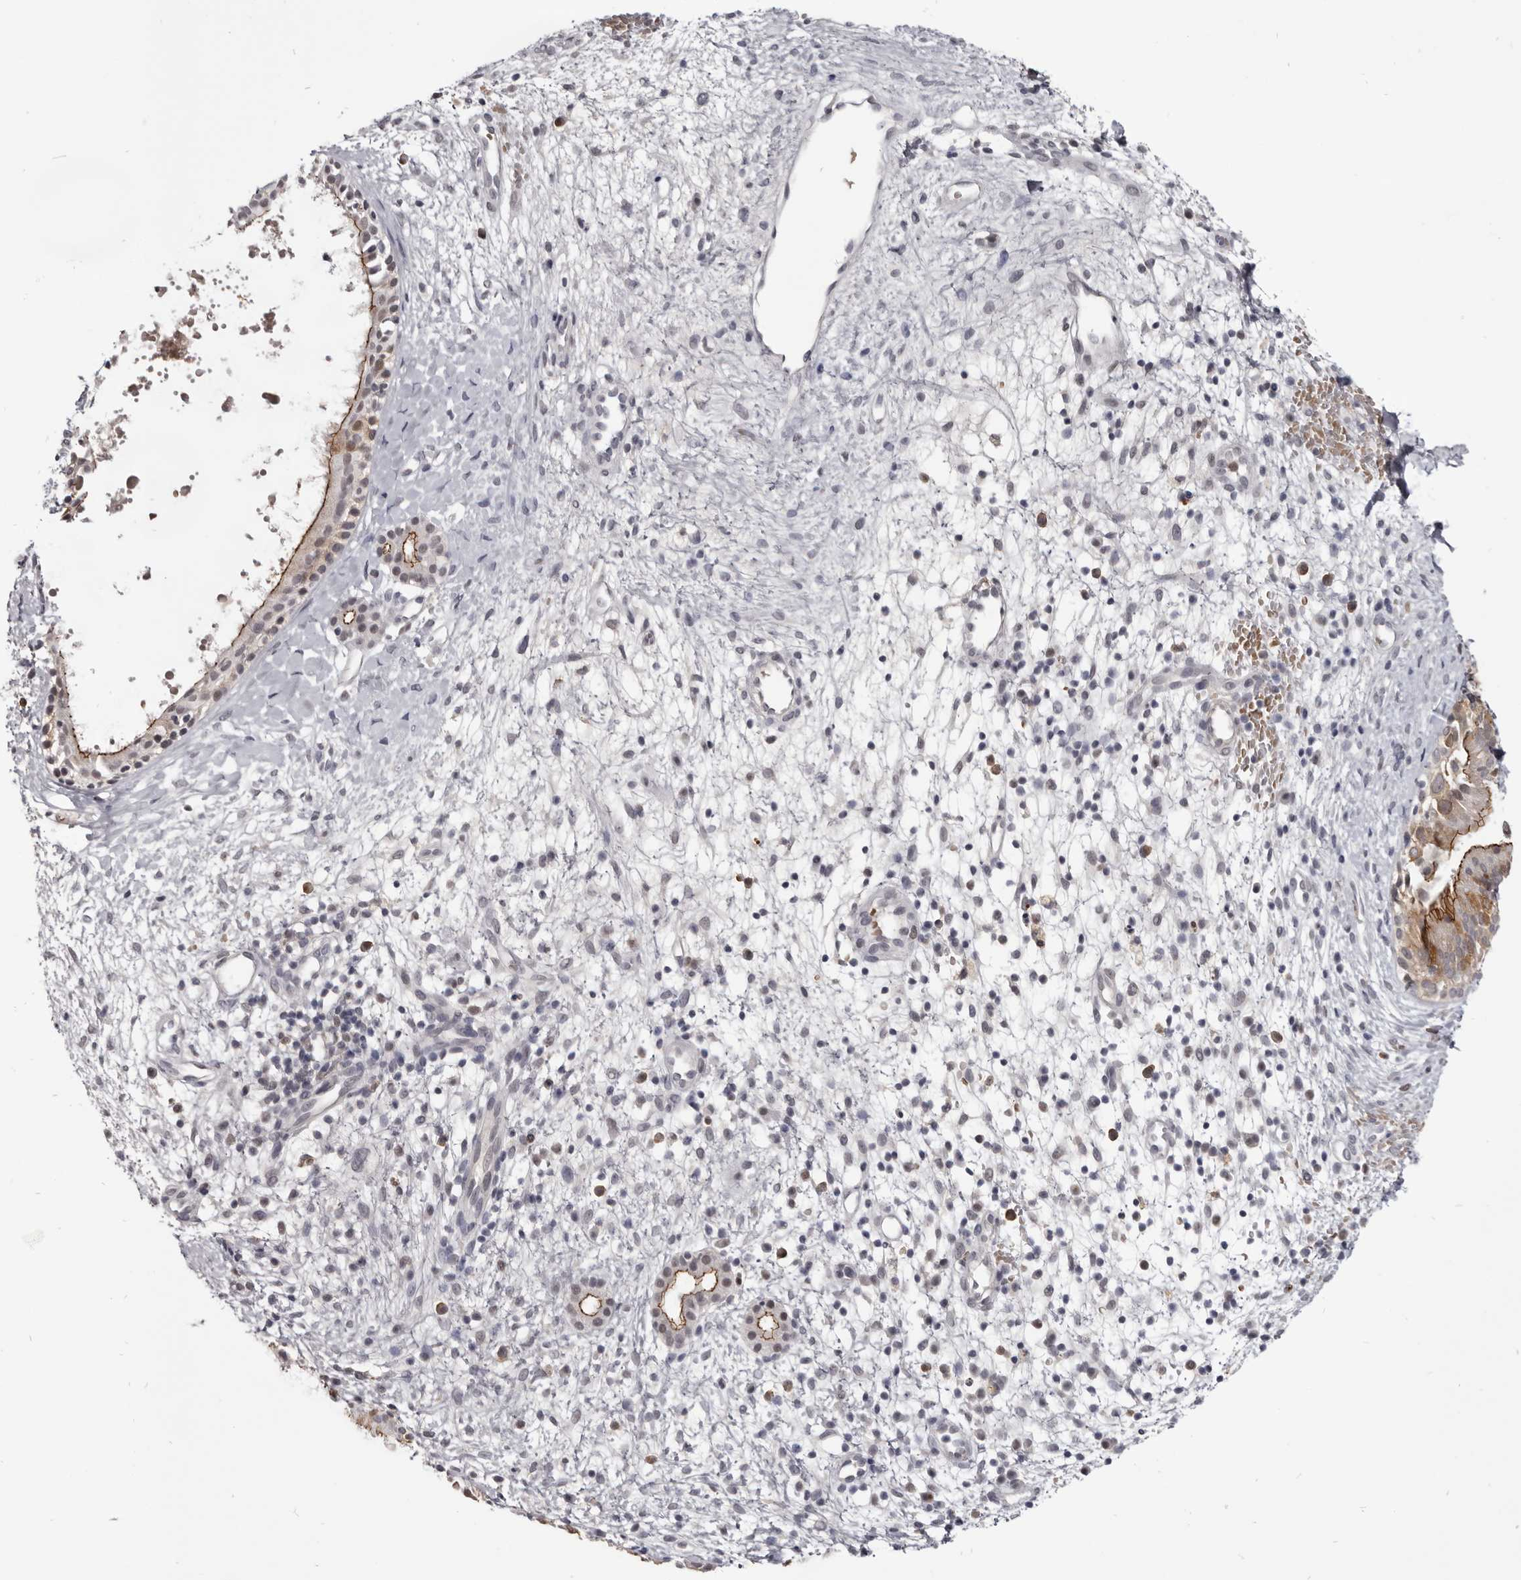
{"staining": {"intensity": "moderate", "quantity": "25%-75%", "location": "cytoplasmic/membranous,nuclear"}, "tissue": "nasopharynx", "cell_type": "Respiratory epithelial cells", "image_type": "normal", "snomed": [{"axis": "morphology", "description": "Normal tissue, NOS"}, {"axis": "topography", "description": "Nasopharynx"}], "caption": "The image shows immunohistochemical staining of unremarkable nasopharynx. There is moderate cytoplasmic/membranous,nuclear expression is seen in approximately 25%-75% of respiratory epithelial cells.", "gene": "CGN", "patient": {"sex": "male", "age": 22}}